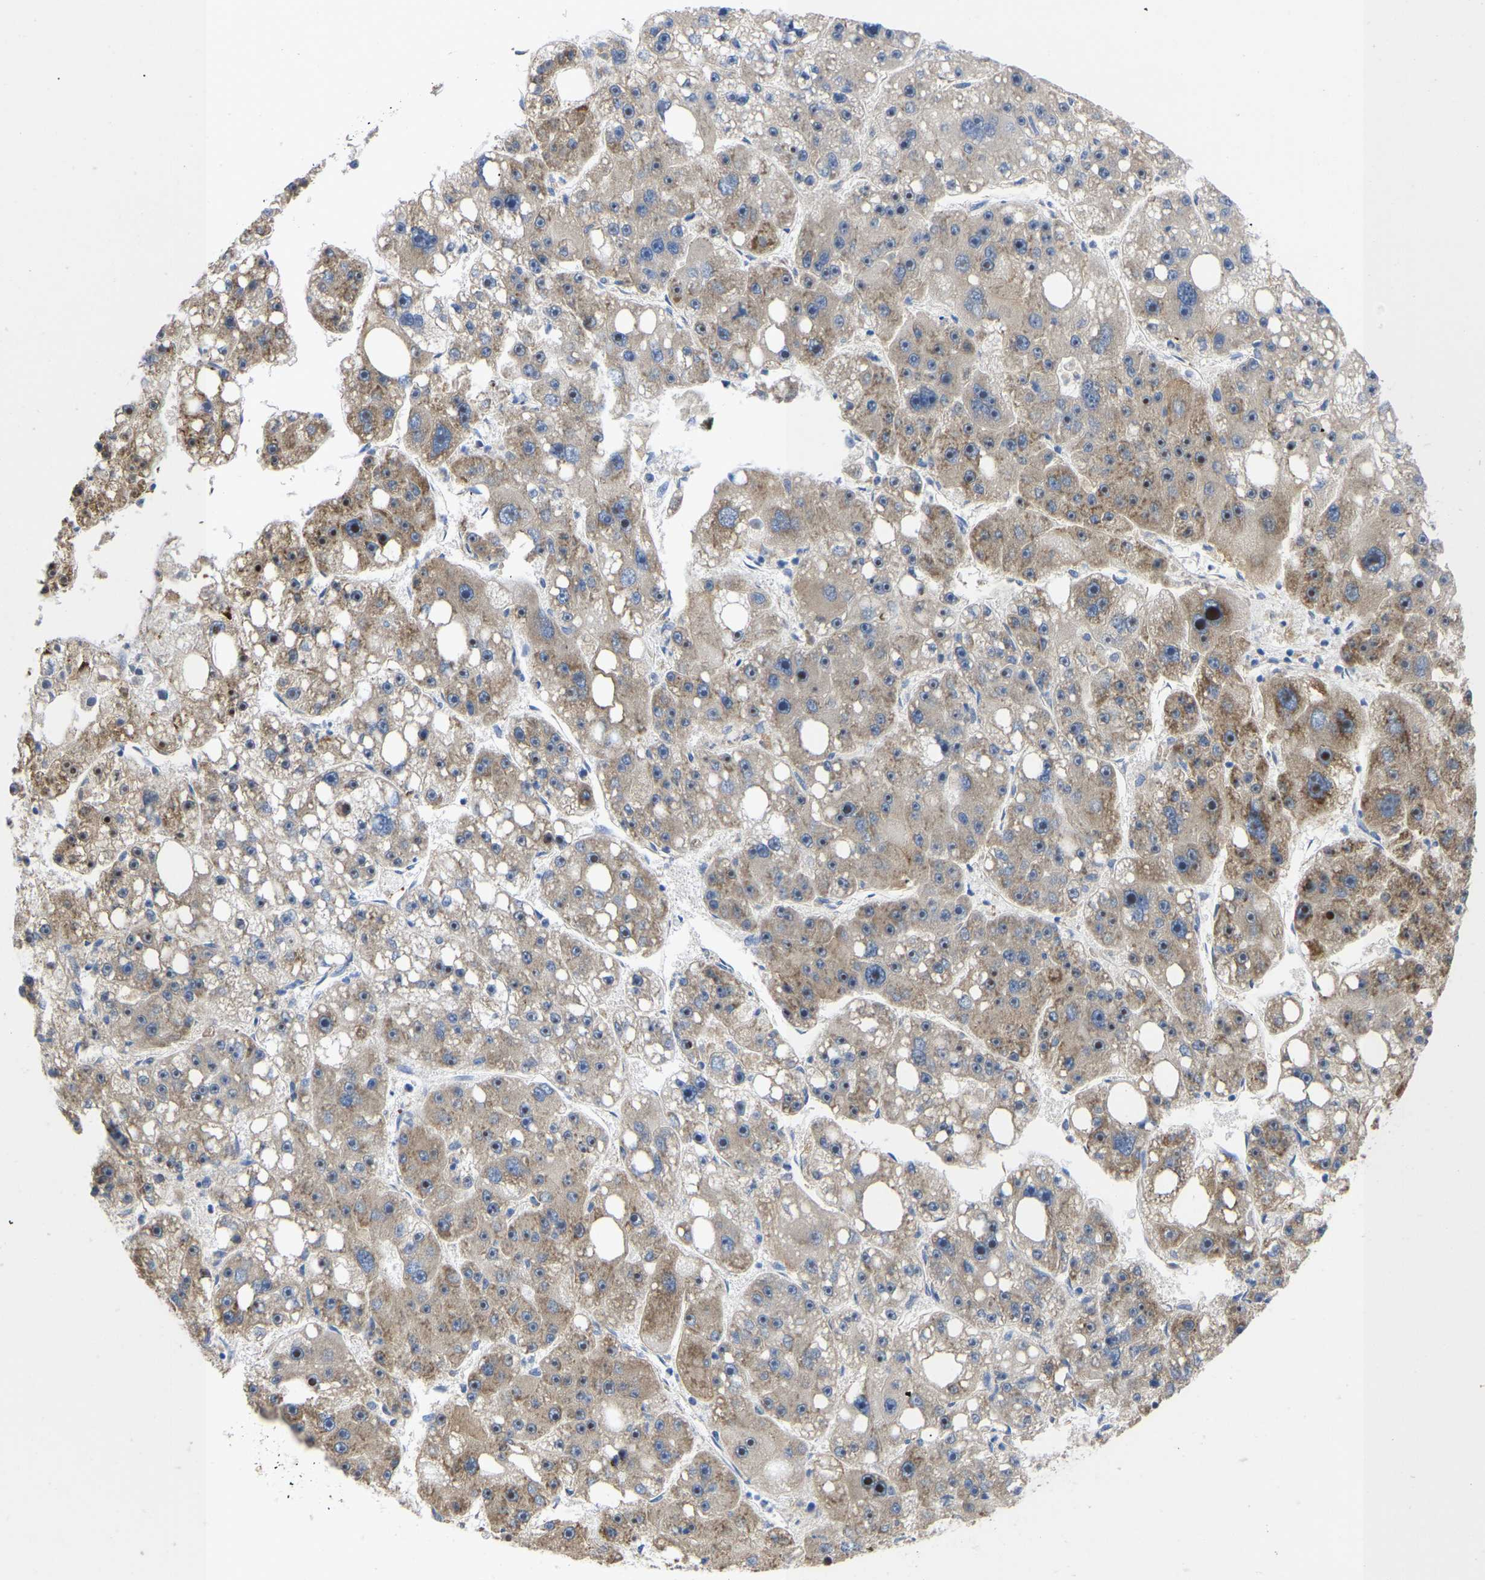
{"staining": {"intensity": "moderate", "quantity": ">75%", "location": "cytoplasmic/membranous,nuclear"}, "tissue": "liver cancer", "cell_type": "Tumor cells", "image_type": "cancer", "snomed": [{"axis": "morphology", "description": "Carcinoma, Hepatocellular, NOS"}, {"axis": "topography", "description": "Liver"}], "caption": "Hepatocellular carcinoma (liver) tissue demonstrates moderate cytoplasmic/membranous and nuclear positivity in approximately >75% of tumor cells, visualized by immunohistochemistry.", "gene": "ABCA10", "patient": {"sex": "female", "age": 61}}